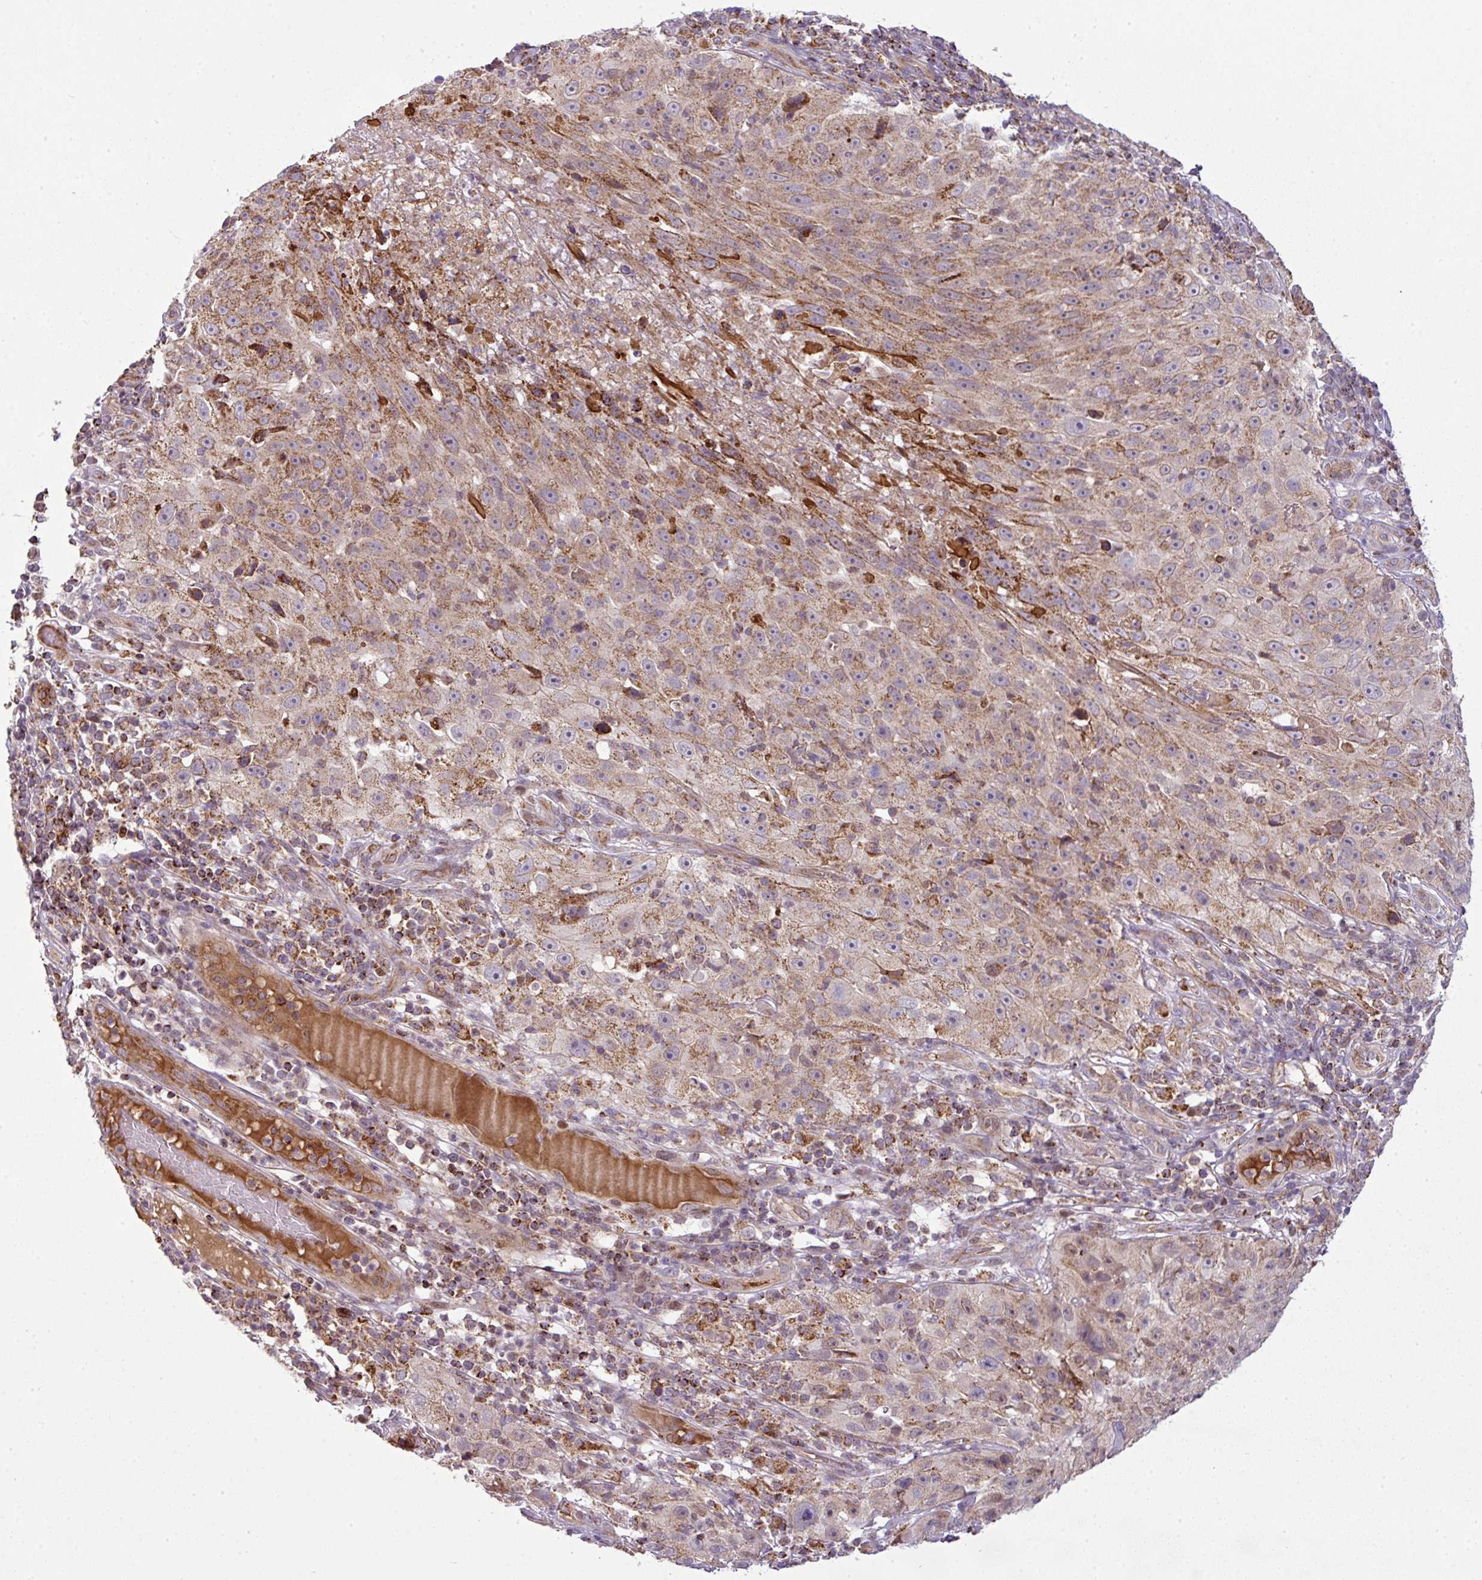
{"staining": {"intensity": "moderate", "quantity": ">75%", "location": "cytoplasmic/membranous"}, "tissue": "skin cancer", "cell_type": "Tumor cells", "image_type": "cancer", "snomed": [{"axis": "morphology", "description": "Squamous cell carcinoma, NOS"}, {"axis": "topography", "description": "Skin"}], "caption": "Immunohistochemistry (IHC) (DAB (3,3'-diaminobenzidine)) staining of human skin squamous cell carcinoma shows moderate cytoplasmic/membranous protein expression in approximately >75% of tumor cells. (DAB (3,3'-diaminobenzidine) IHC, brown staining for protein, blue staining for nuclei).", "gene": "PRELID3B", "patient": {"sex": "female", "age": 87}}